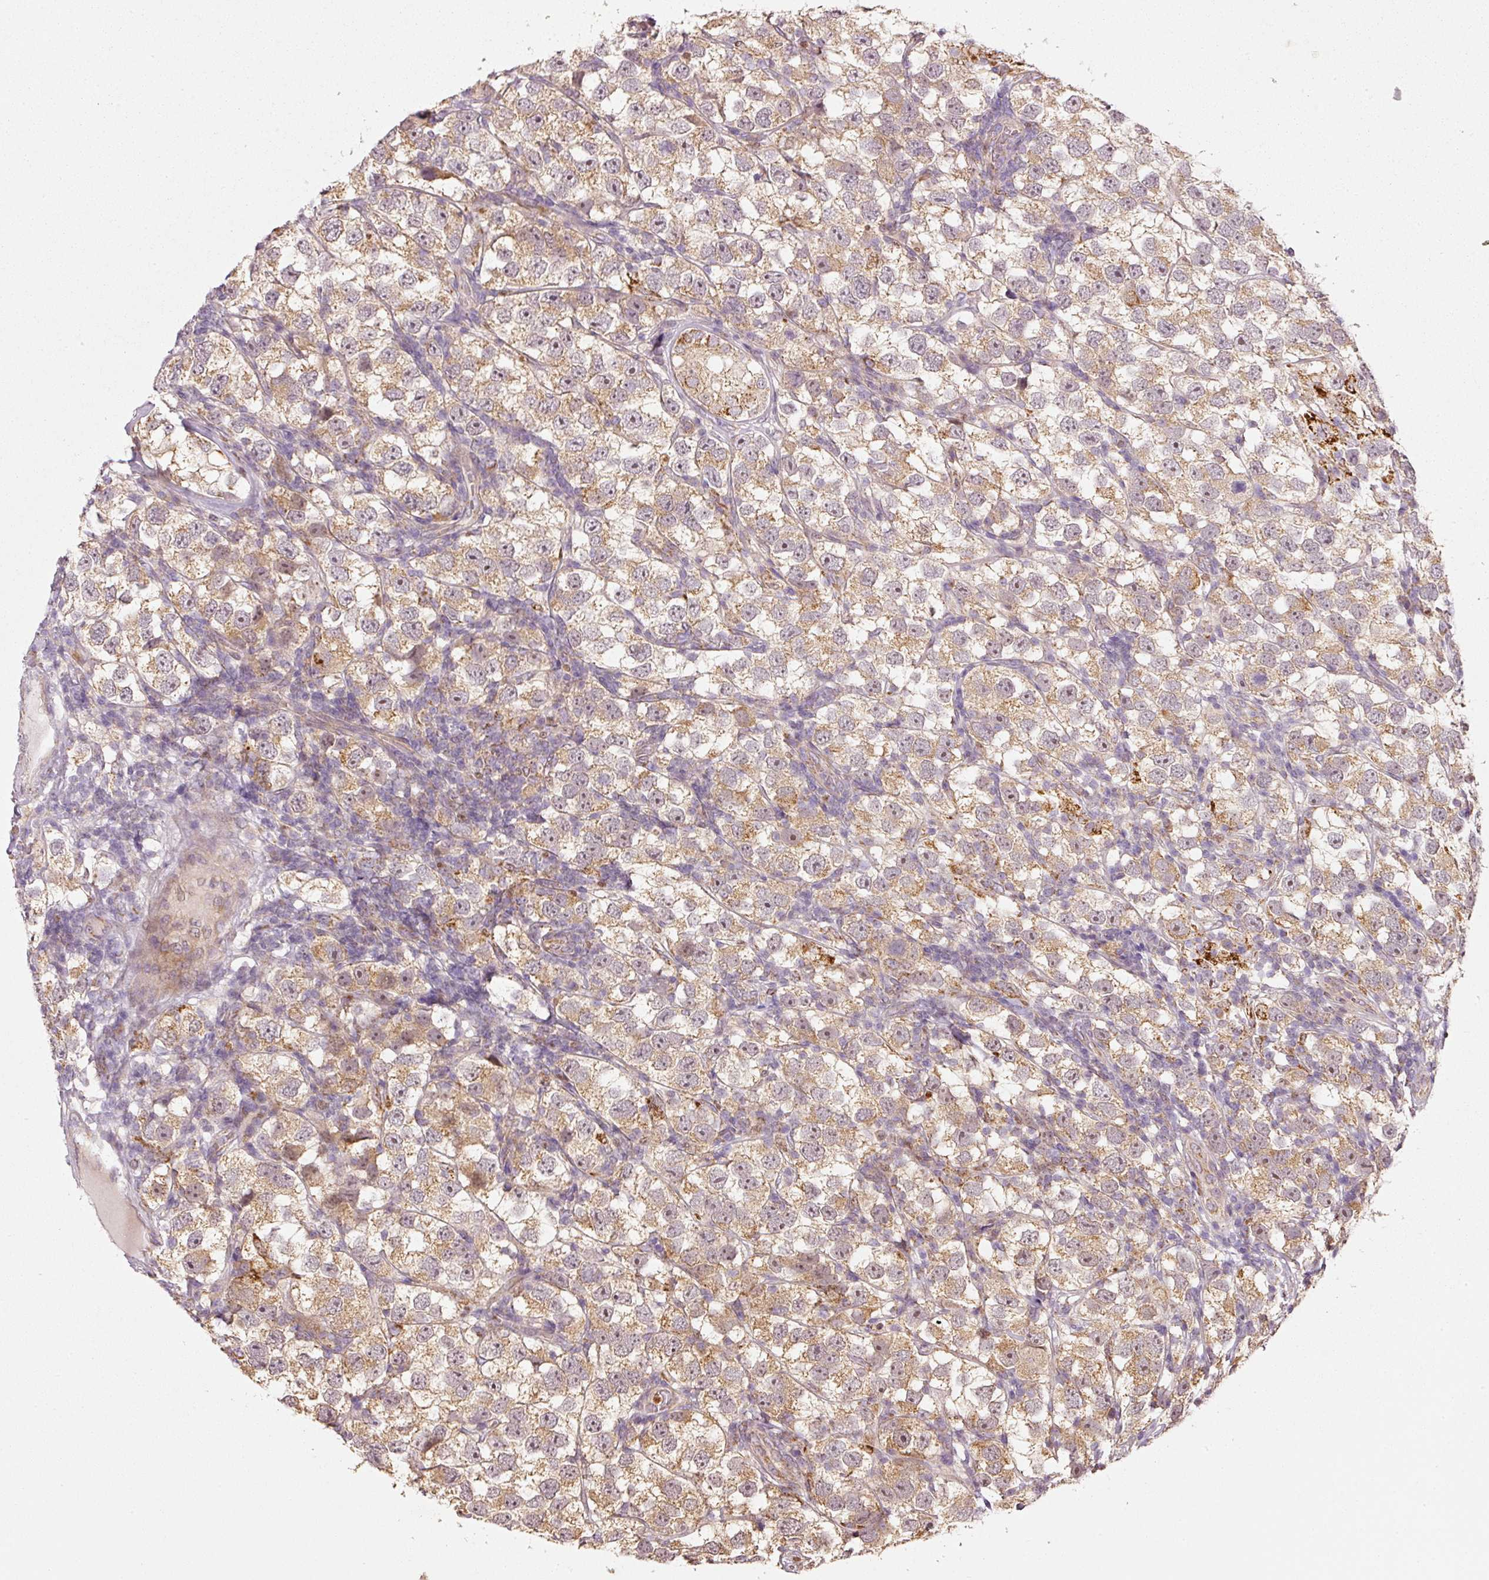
{"staining": {"intensity": "moderate", "quantity": ">75%", "location": "cytoplasmic/membranous"}, "tissue": "testis cancer", "cell_type": "Tumor cells", "image_type": "cancer", "snomed": [{"axis": "morphology", "description": "Seminoma, NOS"}, {"axis": "topography", "description": "Testis"}], "caption": "Human seminoma (testis) stained with a brown dye exhibits moderate cytoplasmic/membranous positive expression in about >75% of tumor cells.", "gene": "MTHFD1L", "patient": {"sex": "male", "age": 26}}